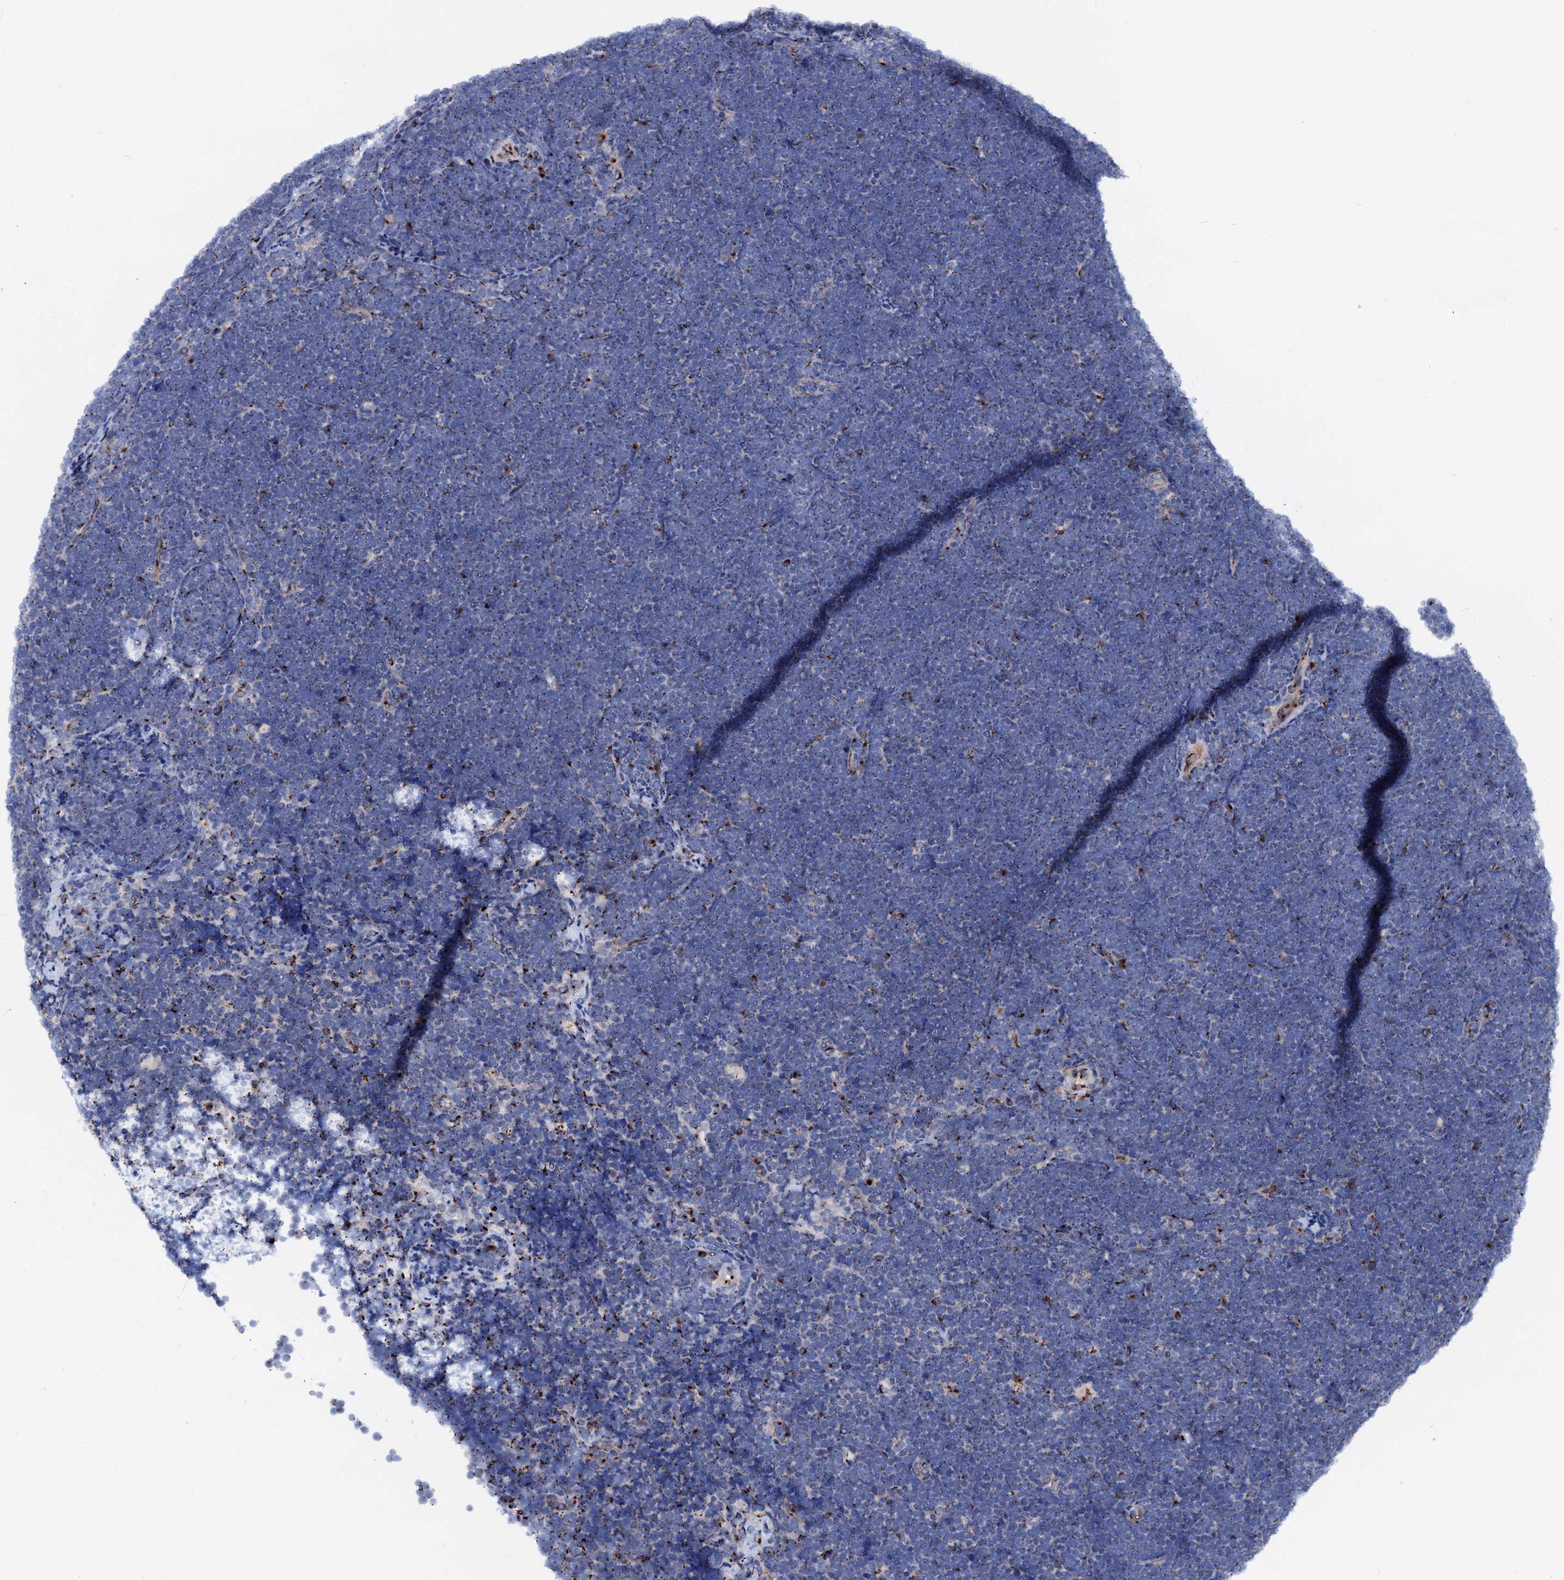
{"staining": {"intensity": "negative", "quantity": "none", "location": "none"}, "tissue": "lymphoma", "cell_type": "Tumor cells", "image_type": "cancer", "snomed": [{"axis": "morphology", "description": "Malignant lymphoma, non-Hodgkin's type, High grade"}, {"axis": "topography", "description": "Lymph node"}], "caption": "This is an immunohistochemistry histopathology image of malignant lymphoma, non-Hodgkin's type (high-grade). There is no positivity in tumor cells.", "gene": "TMCO3", "patient": {"sex": "male", "age": 13}}